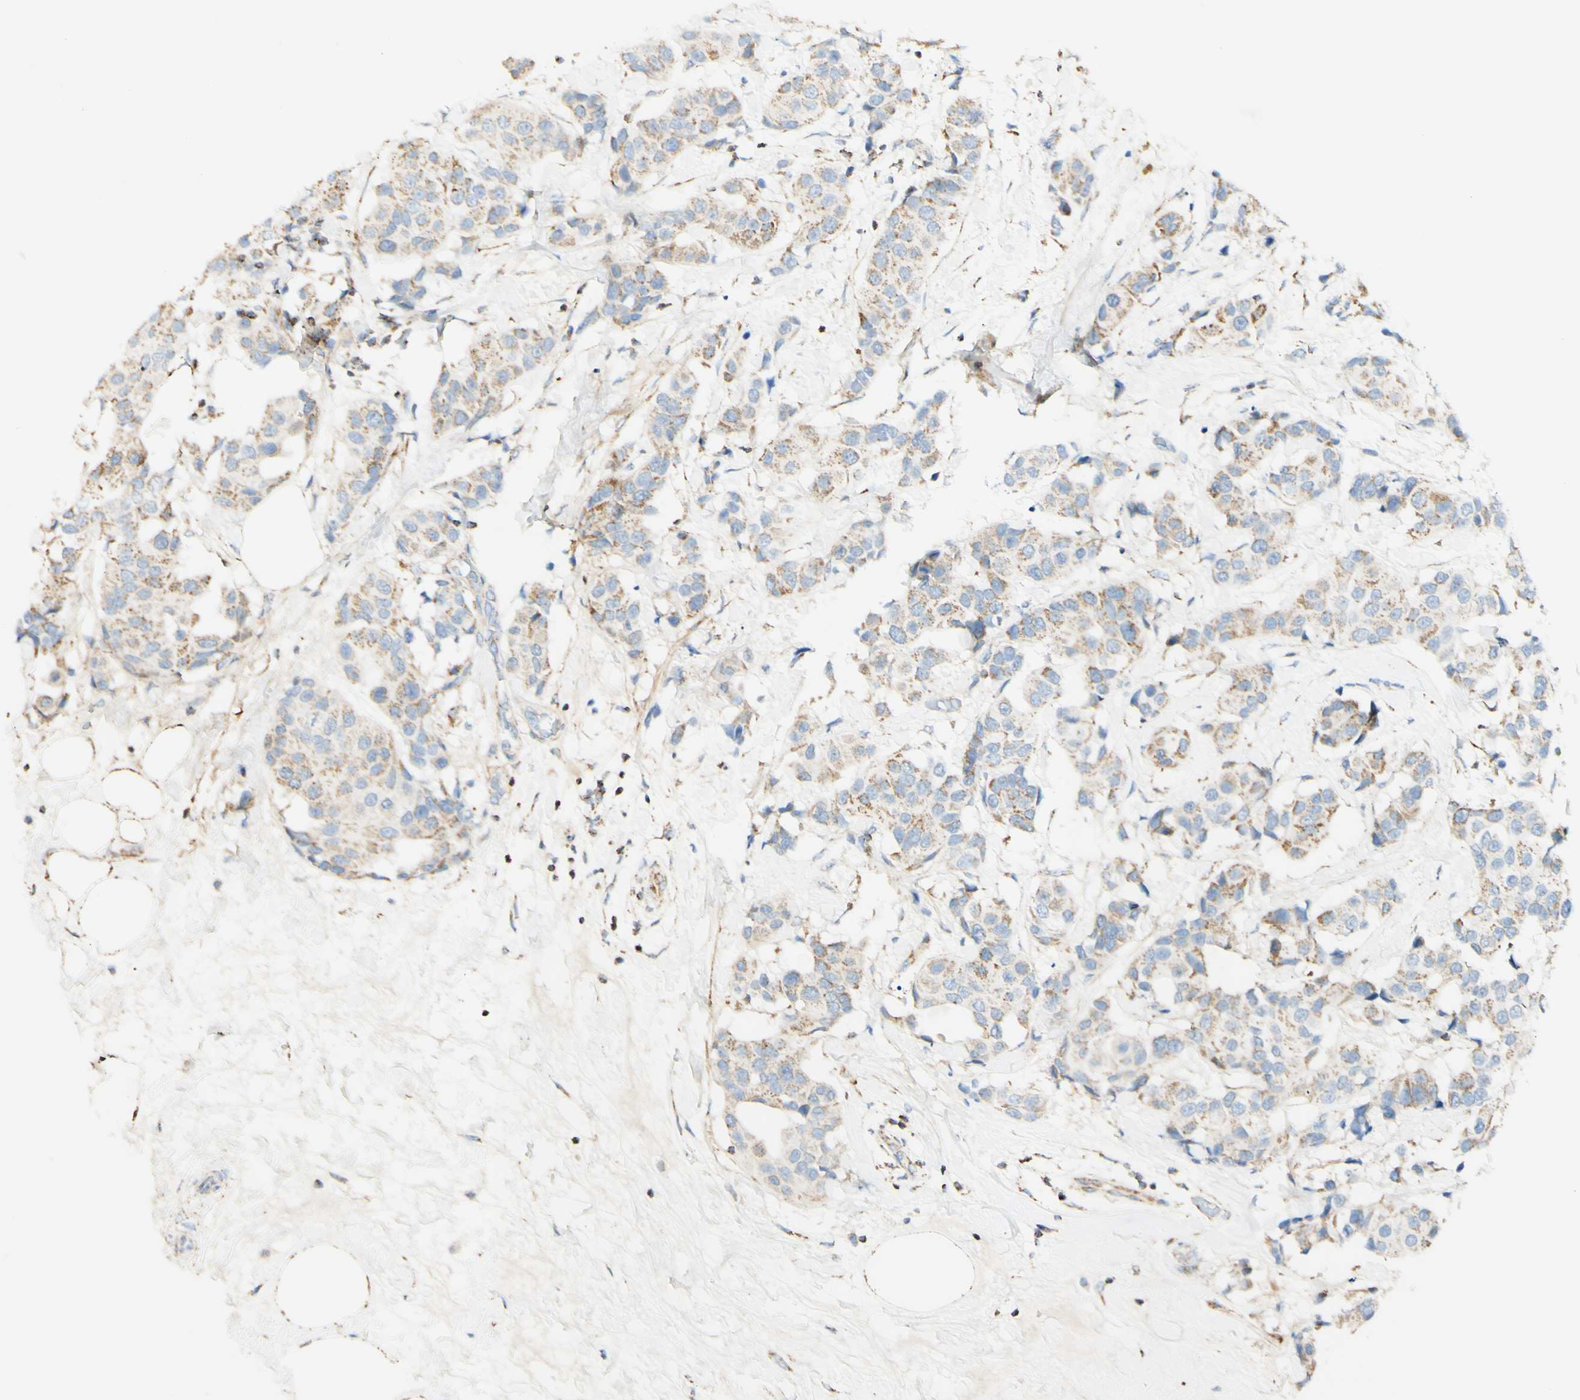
{"staining": {"intensity": "weak", "quantity": ">75%", "location": "cytoplasmic/membranous"}, "tissue": "breast cancer", "cell_type": "Tumor cells", "image_type": "cancer", "snomed": [{"axis": "morphology", "description": "Normal tissue, NOS"}, {"axis": "morphology", "description": "Duct carcinoma"}, {"axis": "topography", "description": "Breast"}], "caption": "Immunohistochemistry image of neoplastic tissue: human breast cancer (invasive ductal carcinoma) stained using immunohistochemistry reveals low levels of weak protein expression localized specifically in the cytoplasmic/membranous of tumor cells, appearing as a cytoplasmic/membranous brown color.", "gene": "OXCT1", "patient": {"sex": "female", "age": 39}}